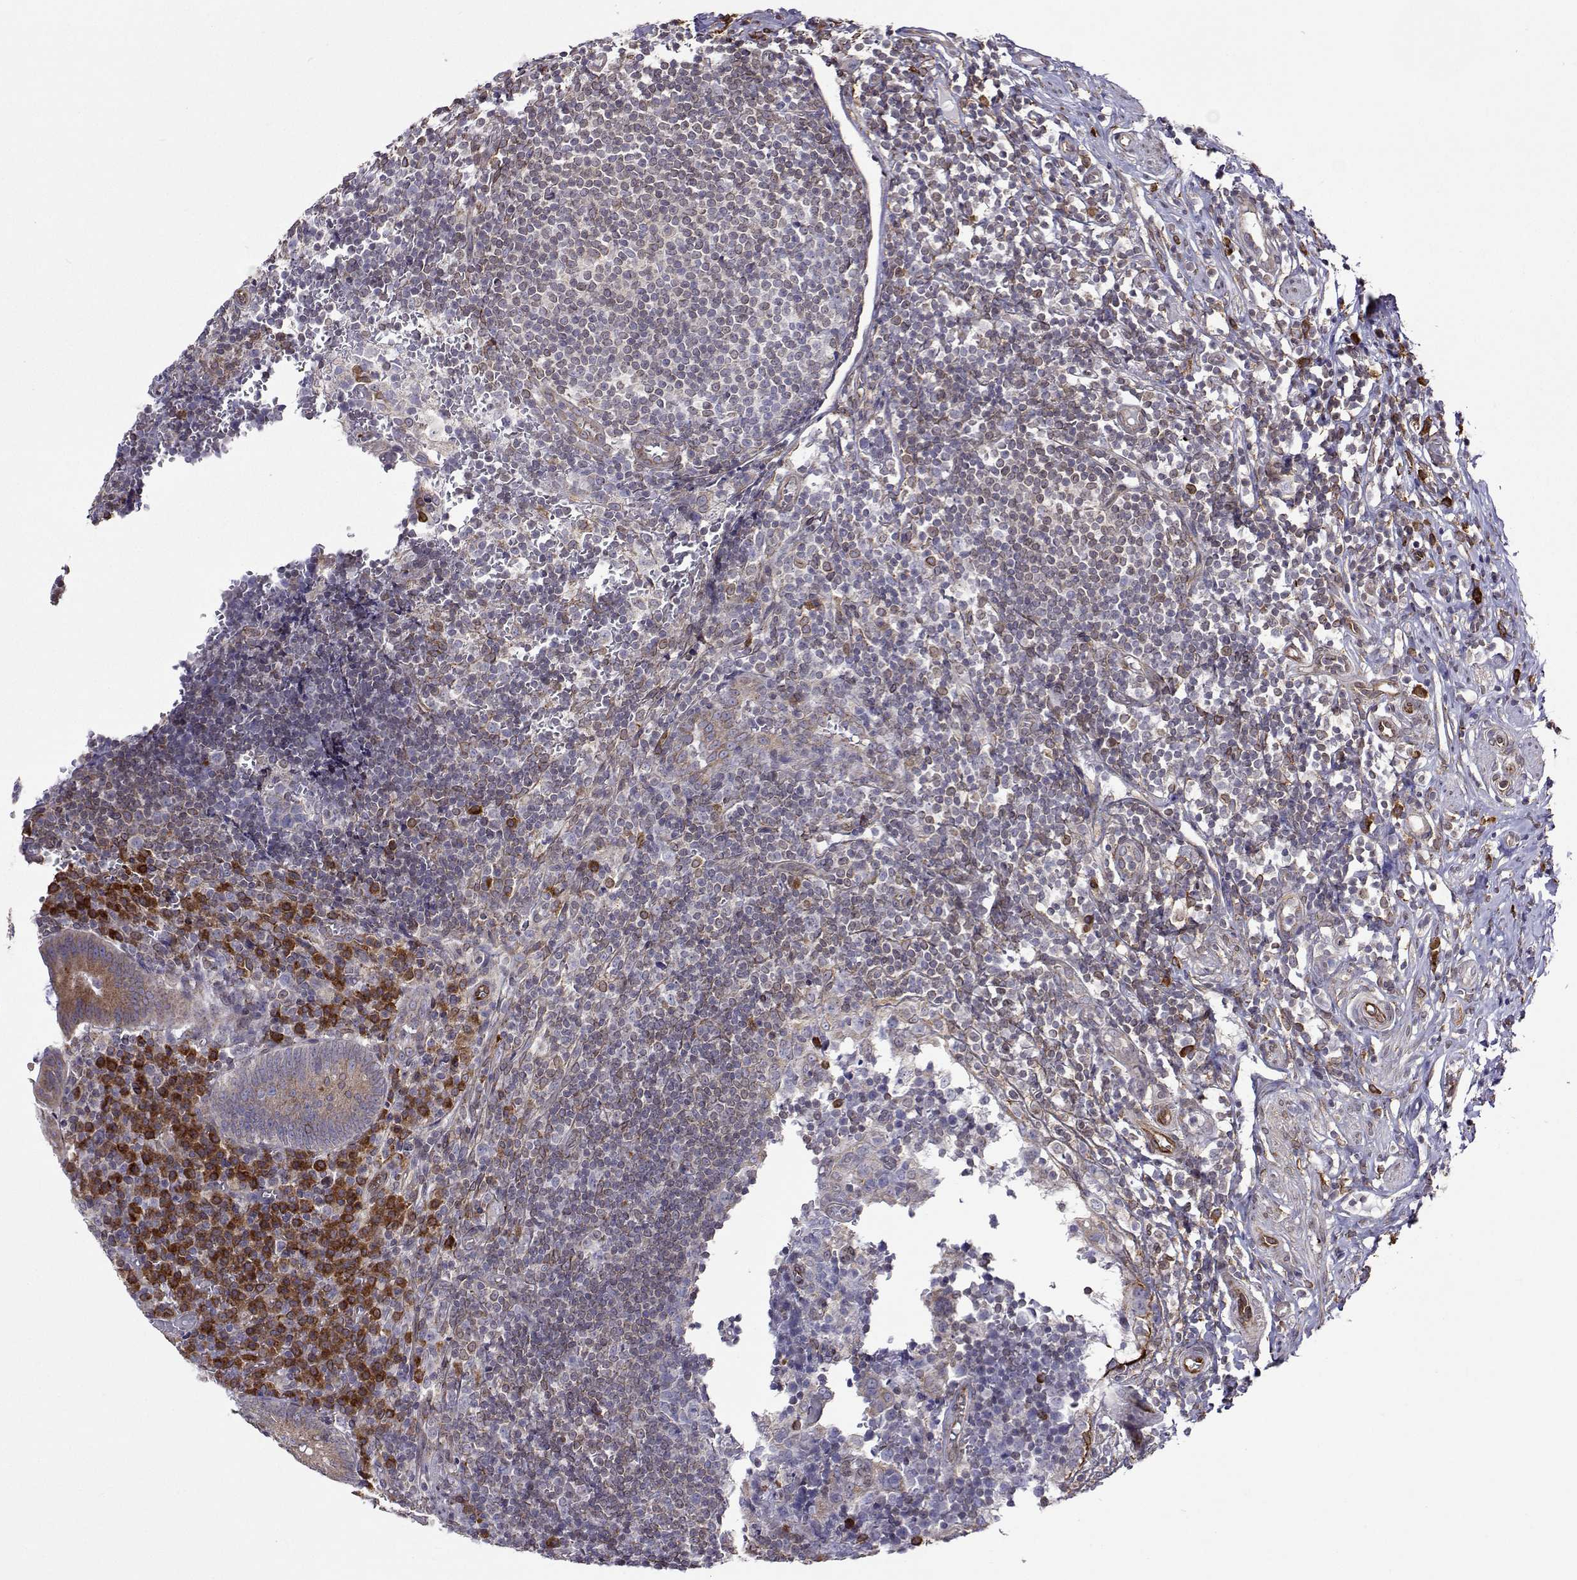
{"staining": {"intensity": "moderate", "quantity": ">75%", "location": "cytoplasmic/membranous"}, "tissue": "appendix", "cell_type": "Glandular cells", "image_type": "normal", "snomed": [{"axis": "morphology", "description": "Normal tissue, NOS"}, {"axis": "topography", "description": "Appendix"}], "caption": "Immunohistochemistry of benign human appendix exhibits medium levels of moderate cytoplasmic/membranous staining in about >75% of glandular cells. (Brightfield microscopy of DAB IHC at high magnification).", "gene": "PGRMC2", "patient": {"sex": "male", "age": 18}}